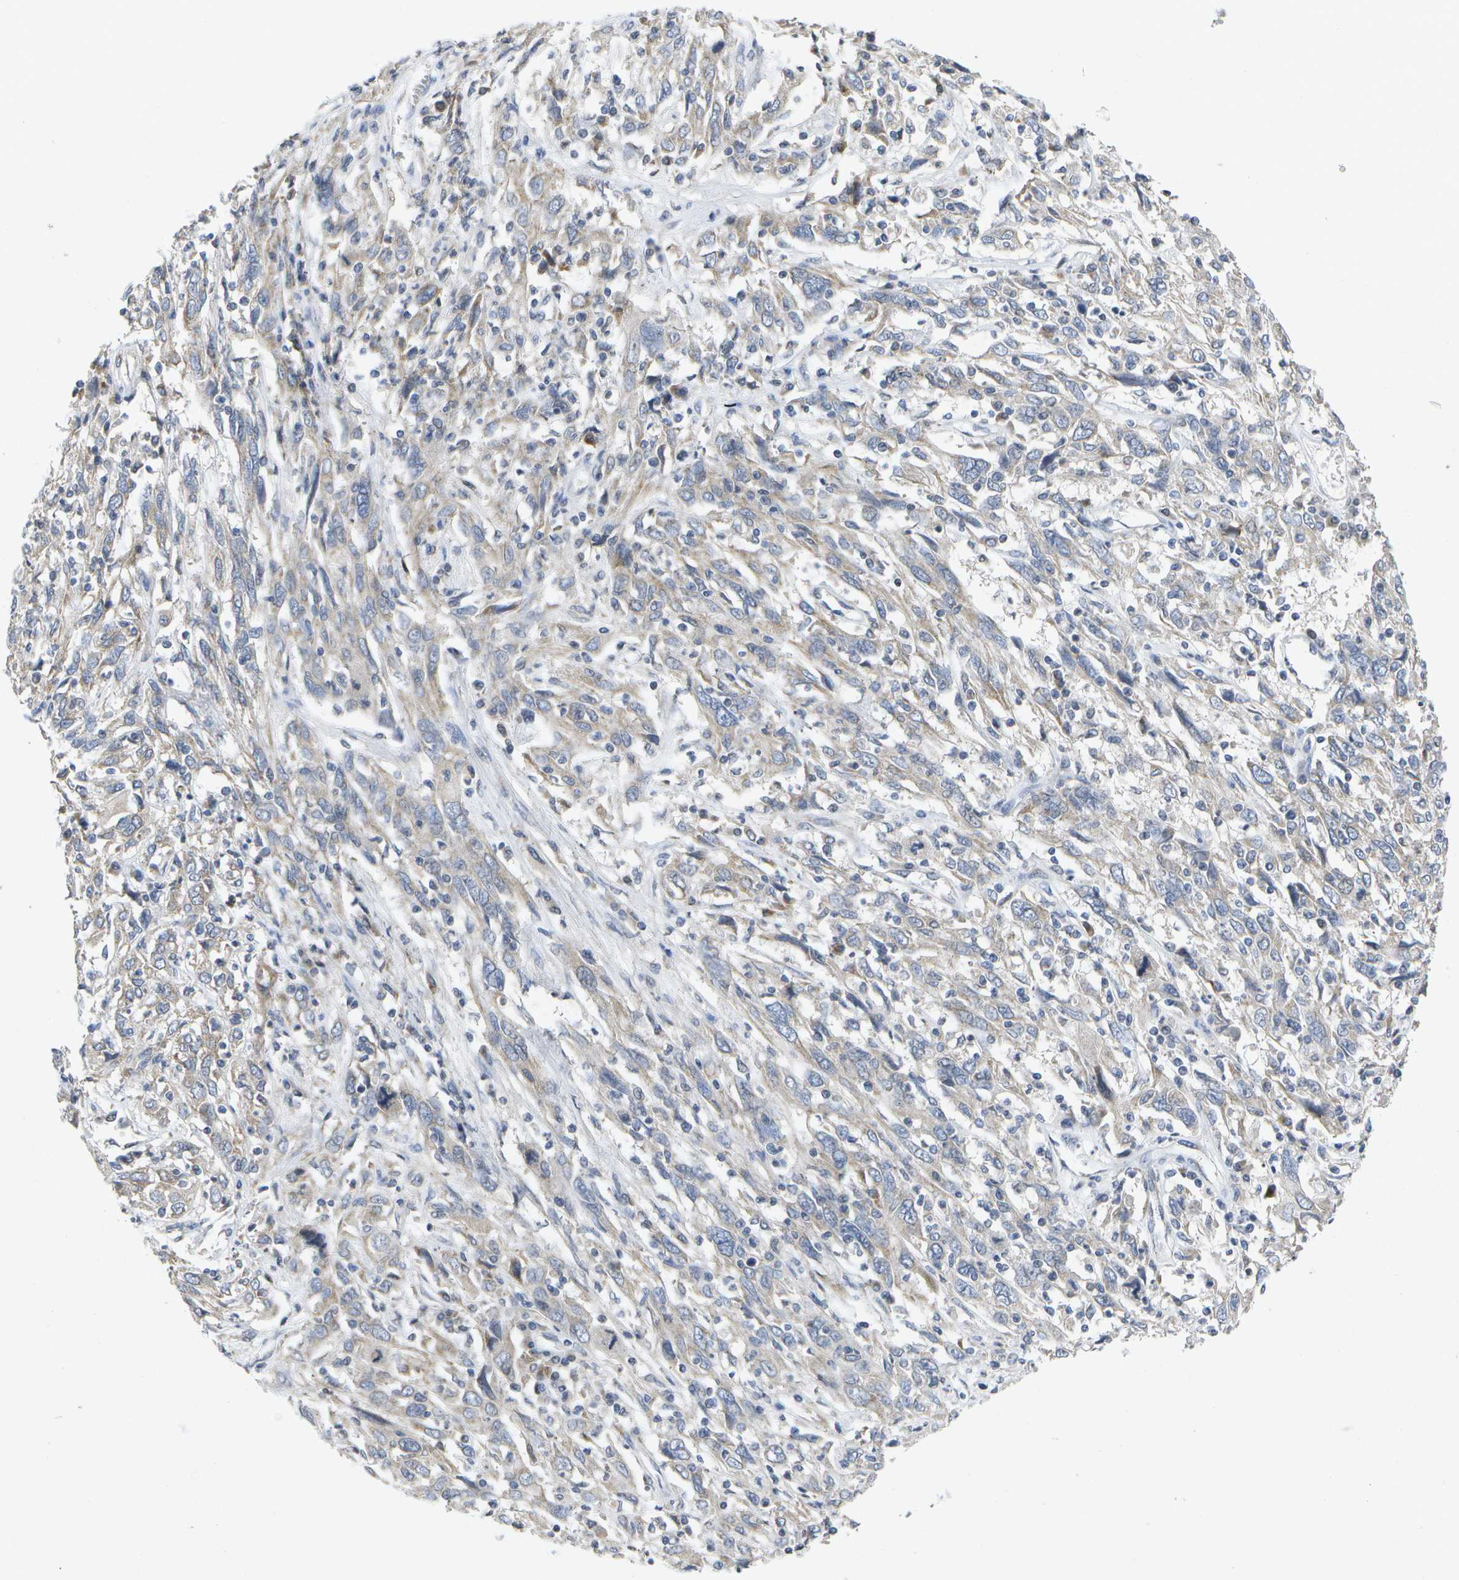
{"staining": {"intensity": "weak", "quantity": "<25%", "location": "cytoplasmic/membranous"}, "tissue": "cervical cancer", "cell_type": "Tumor cells", "image_type": "cancer", "snomed": [{"axis": "morphology", "description": "Squamous cell carcinoma, NOS"}, {"axis": "topography", "description": "Cervix"}], "caption": "Tumor cells are negative for protein expression in human cervical cancer (squamous cell carcinoma).", "gene": "KDELR1", "patient": {"sex": "female", "age": 46}}